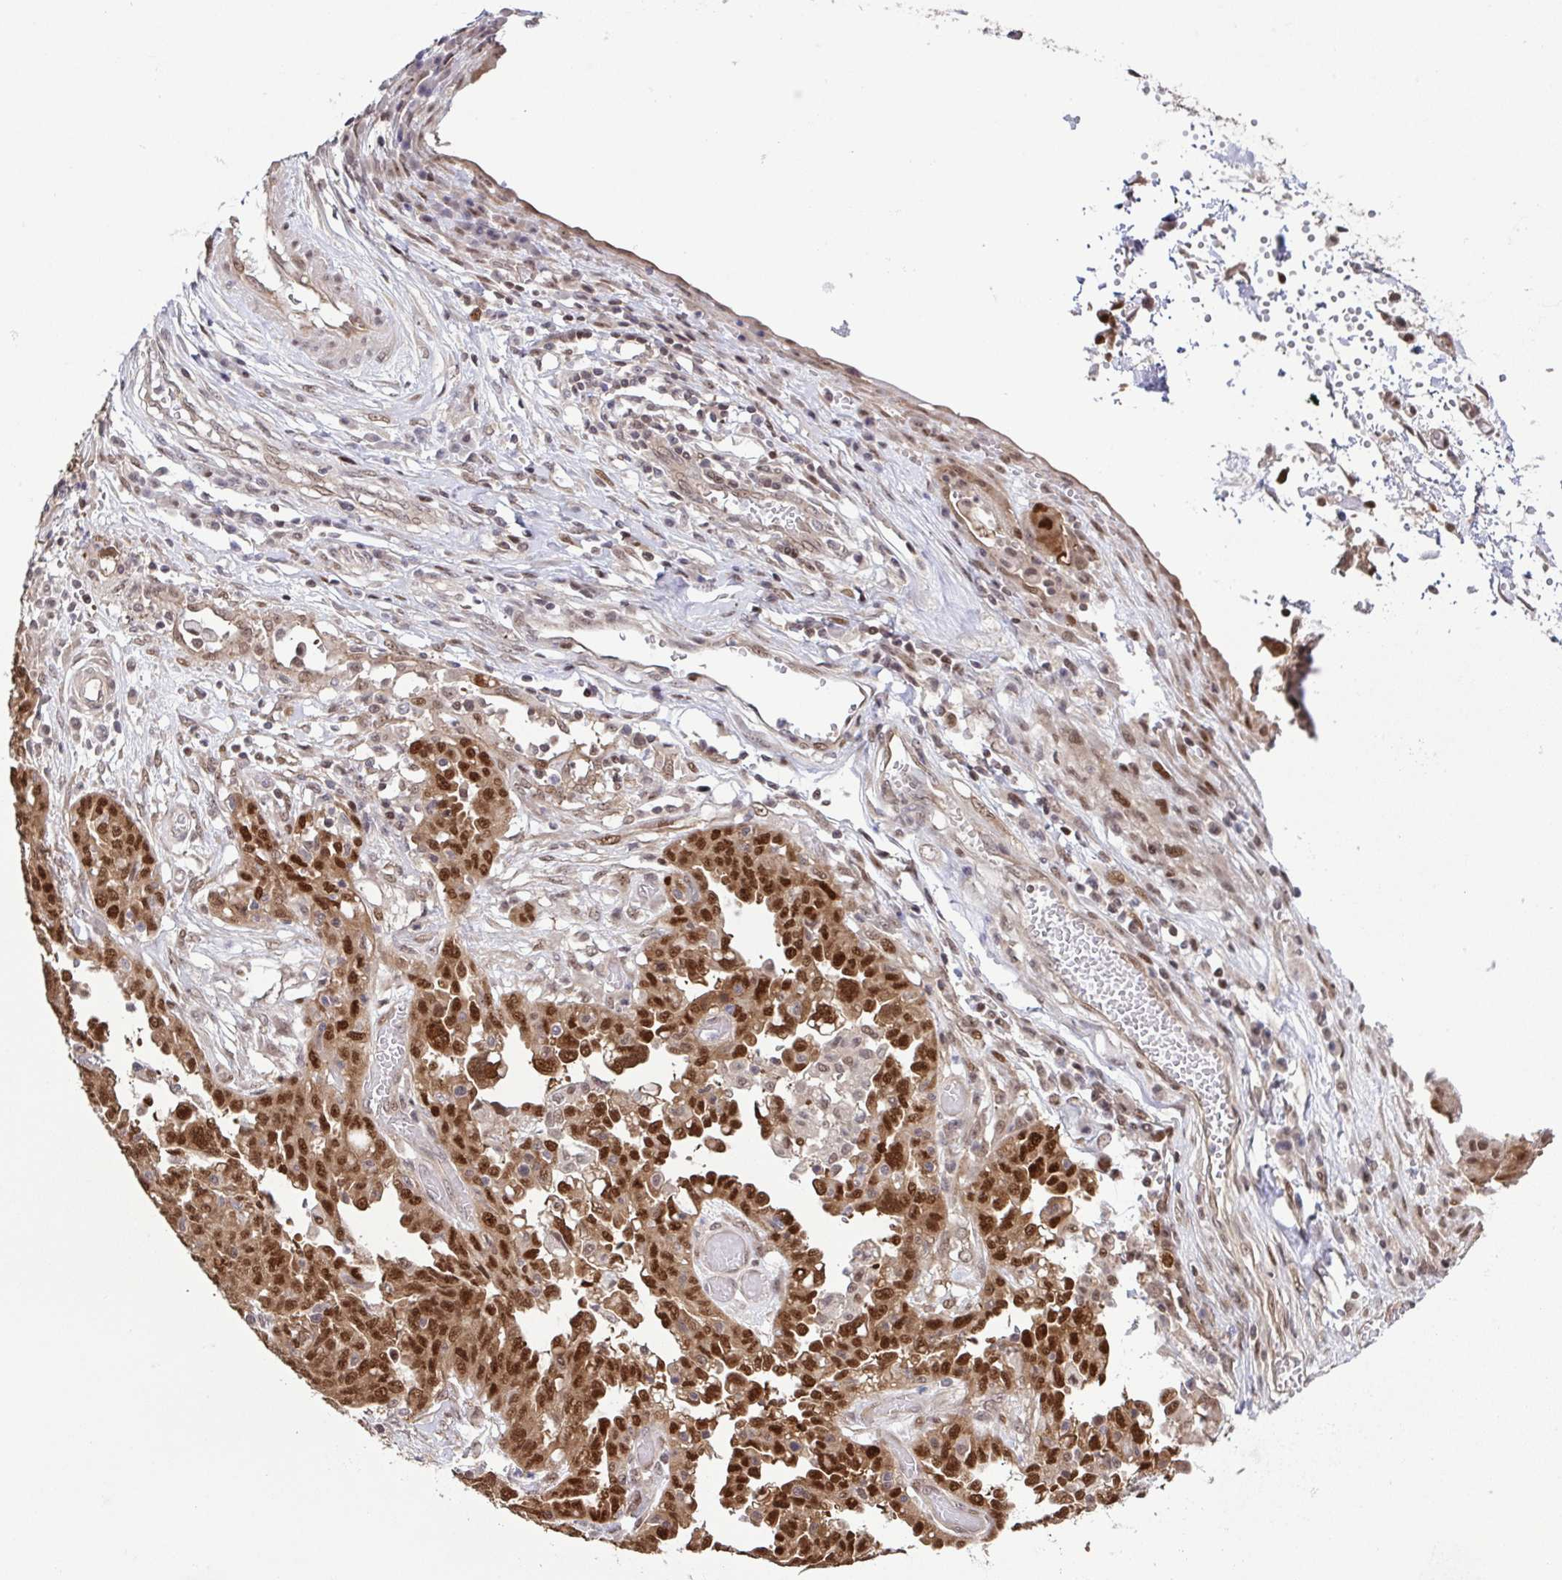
{"staining": {"intensity": "moderate", "quantity": ">75%", "location": "nuclear"}, "tissue": "ovarian cancer", "cell_type": "Tumor cells", "image_type": "cancer", "snomed": [{"axis": "morphology", "description": "Cystadenocarcinoma, serous, NOS"}, {"axis": "topography", "description": "Ovary"}], "caption": "Immunohistochemical staining of human ovarian cancer demonstrates moderate nuclear protein positivity in approximately >75% of tumor cells. (Stains: DAB (3,3'-diaminobenzidine) in brown, nuclei in blue, Microscopy: brightfield microscopy at high magnification).", "gene": "DNAJB1", "patient": {"sex": "female", "age": 67}}